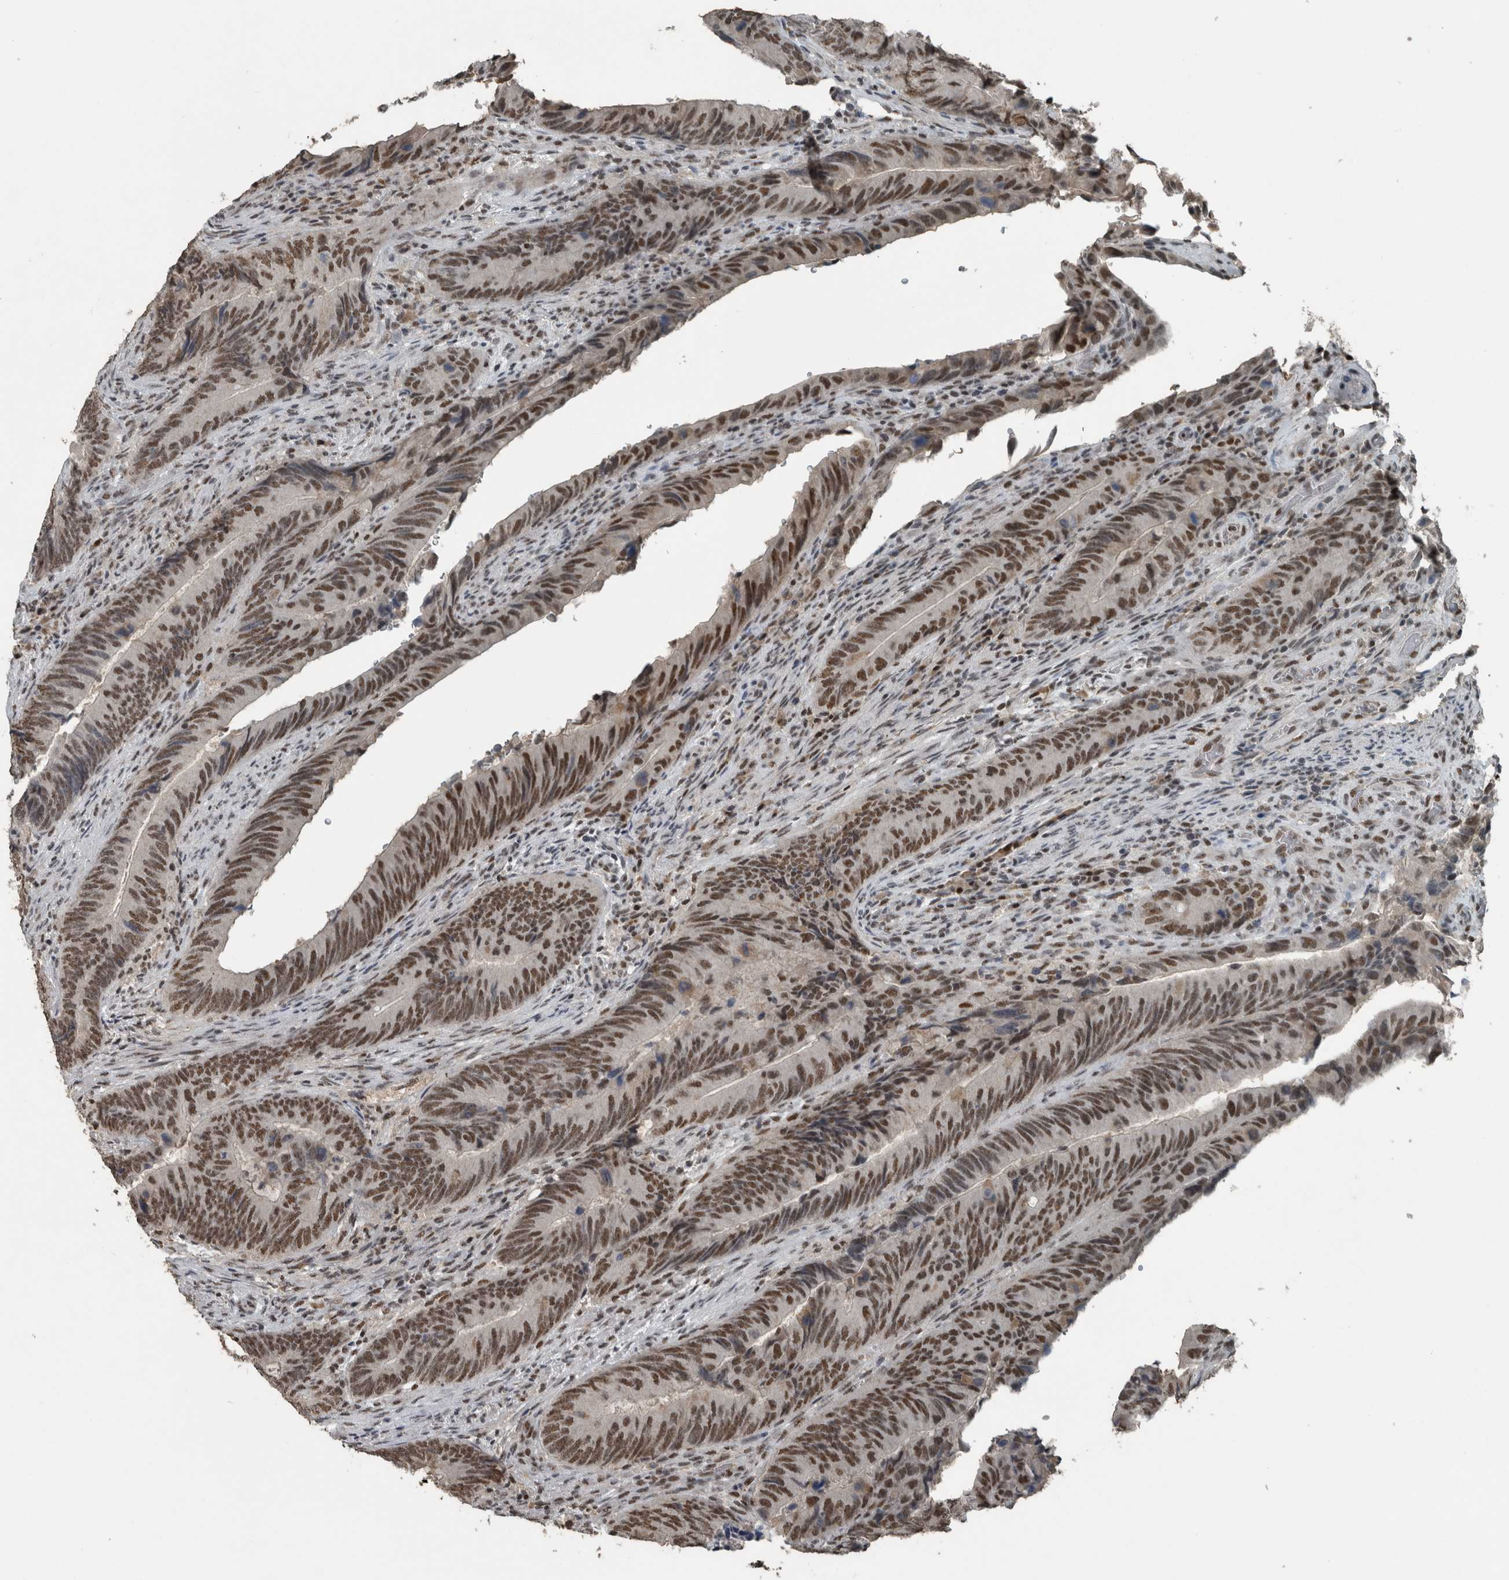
{"staining": {"intensity": "moderate", "quantity": ">75%", "location": "nuclear"}, "tissue": "colorectal cancer", "cell_type": "Tumor cells", "image_type": "cancer", "snomed": [{"axis": "morphology", "description": "Normal tissue, NOS"}, {"axis": "morphology", "description": "Adenocarcinoma, NOS"}, {"axis": "topography", "description": "Colon"}], "caption": "Tumor cells display moderate nuclear expression in about >75% of cells in colorectal cancer. The staining was performed using DAB, with brown indicating positive protein expression. Nuclei are stained blue with hematoxylin.", "gene": "ZNF24", "patient": {"sex": "male", "age": 56}}